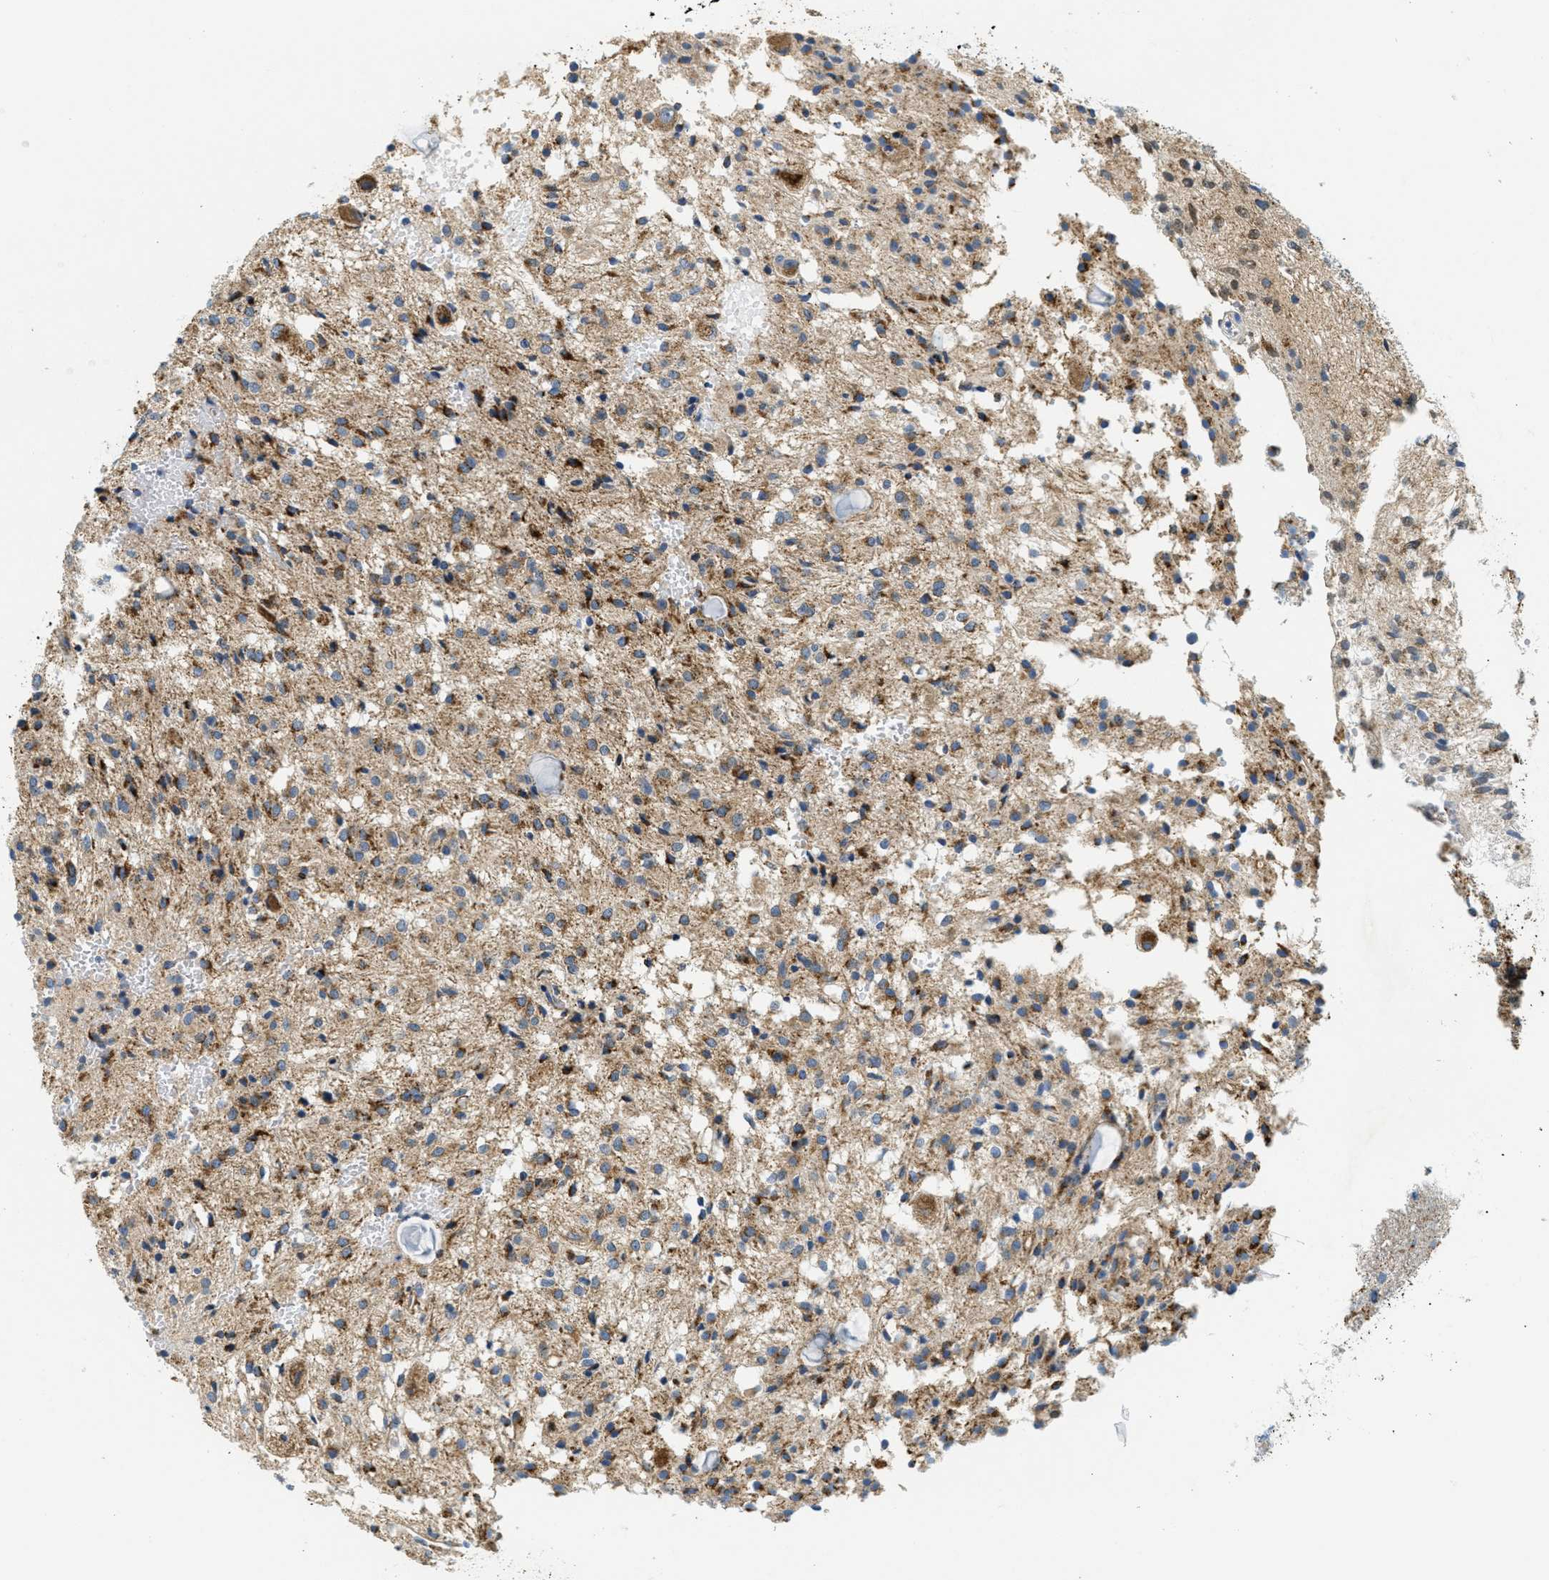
{"staining": {"intensity": "moderate", "quantity": ">75%", "location": "cytoplasmic/membranous"}, "tissue": "glioma", "cell_type": "Tumor cells", "image_type": "cancer", "snomed": [{"axis": "morphology", "description": "Glioma, malignant, High grade"}, {"axis": "topography", "description": "Brain"}], "caption": "High-magnification brightfield microscopy of glioma stained with DAB (brown) and counterstained with hematoxylin (blue). tumor cells exhibit moderate cytoplasmic/membranous positivity is appreciated in about>75% of cells.", "gene": "HLCS", "patient": {"sex": "female", "age": 59}}